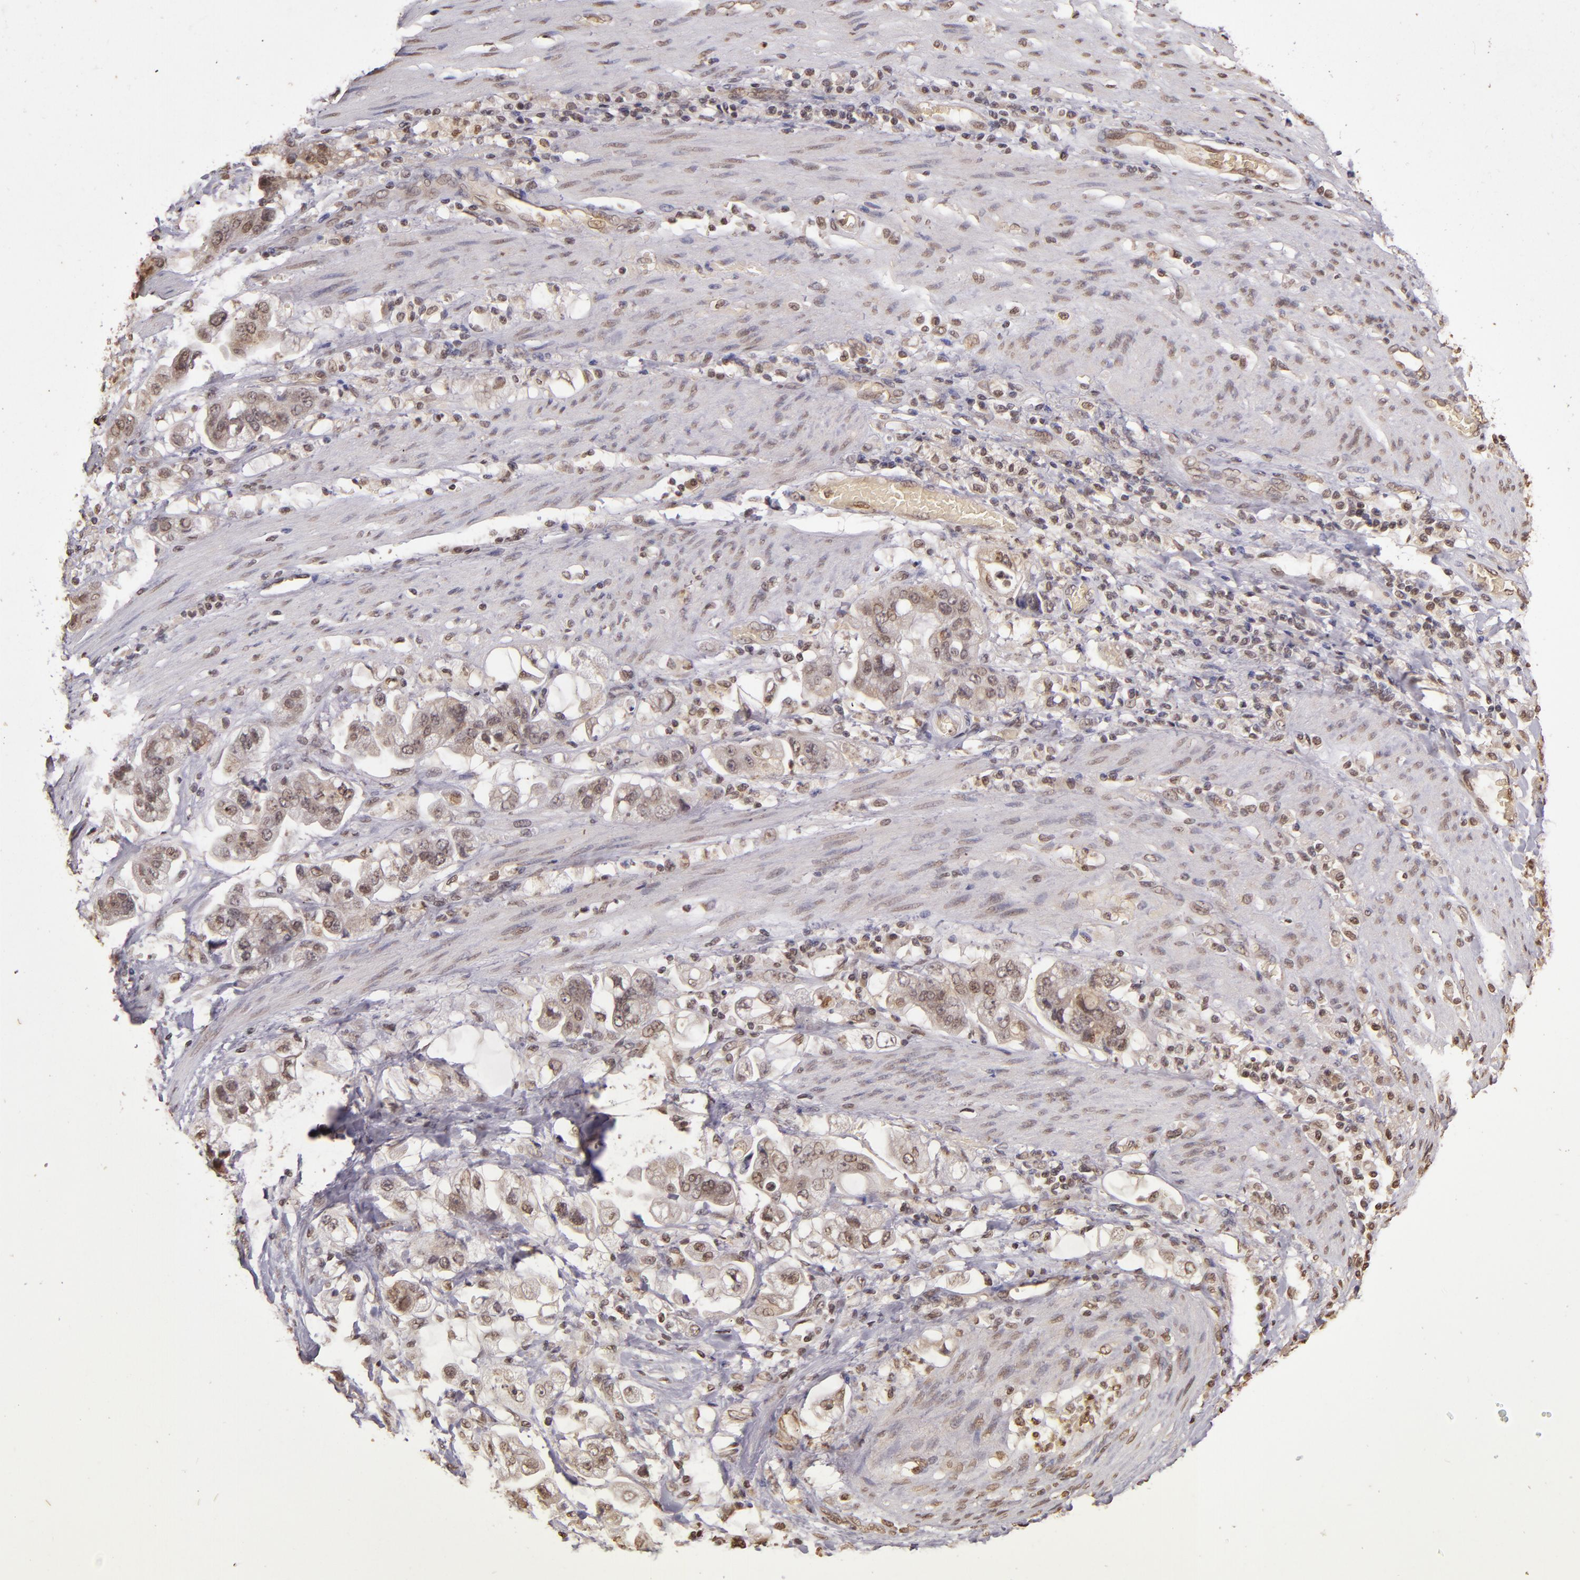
{"staining": {"intensity": "weak", "quantity": ">75%", "location": "cytoplasmic/membranous,nuclear"}, "tissue": "stomach cancer", "cell_type": "Tumor cells", "image_type": "cancer", "snomed": [{"axis": "morphology", "description": "Adenocarcinoma, NOS"}, {"axis": "topography", "description": "Stomach"}], "caption": "Weak cytoplasmic/membranous and nuclear expression for a protein is appreciated in about >75% of tumor cells of stomach cancer using immunohistochemistry (IHC).", "gene": "CUL1", "patient": {"sex": "male", "age": 62}}